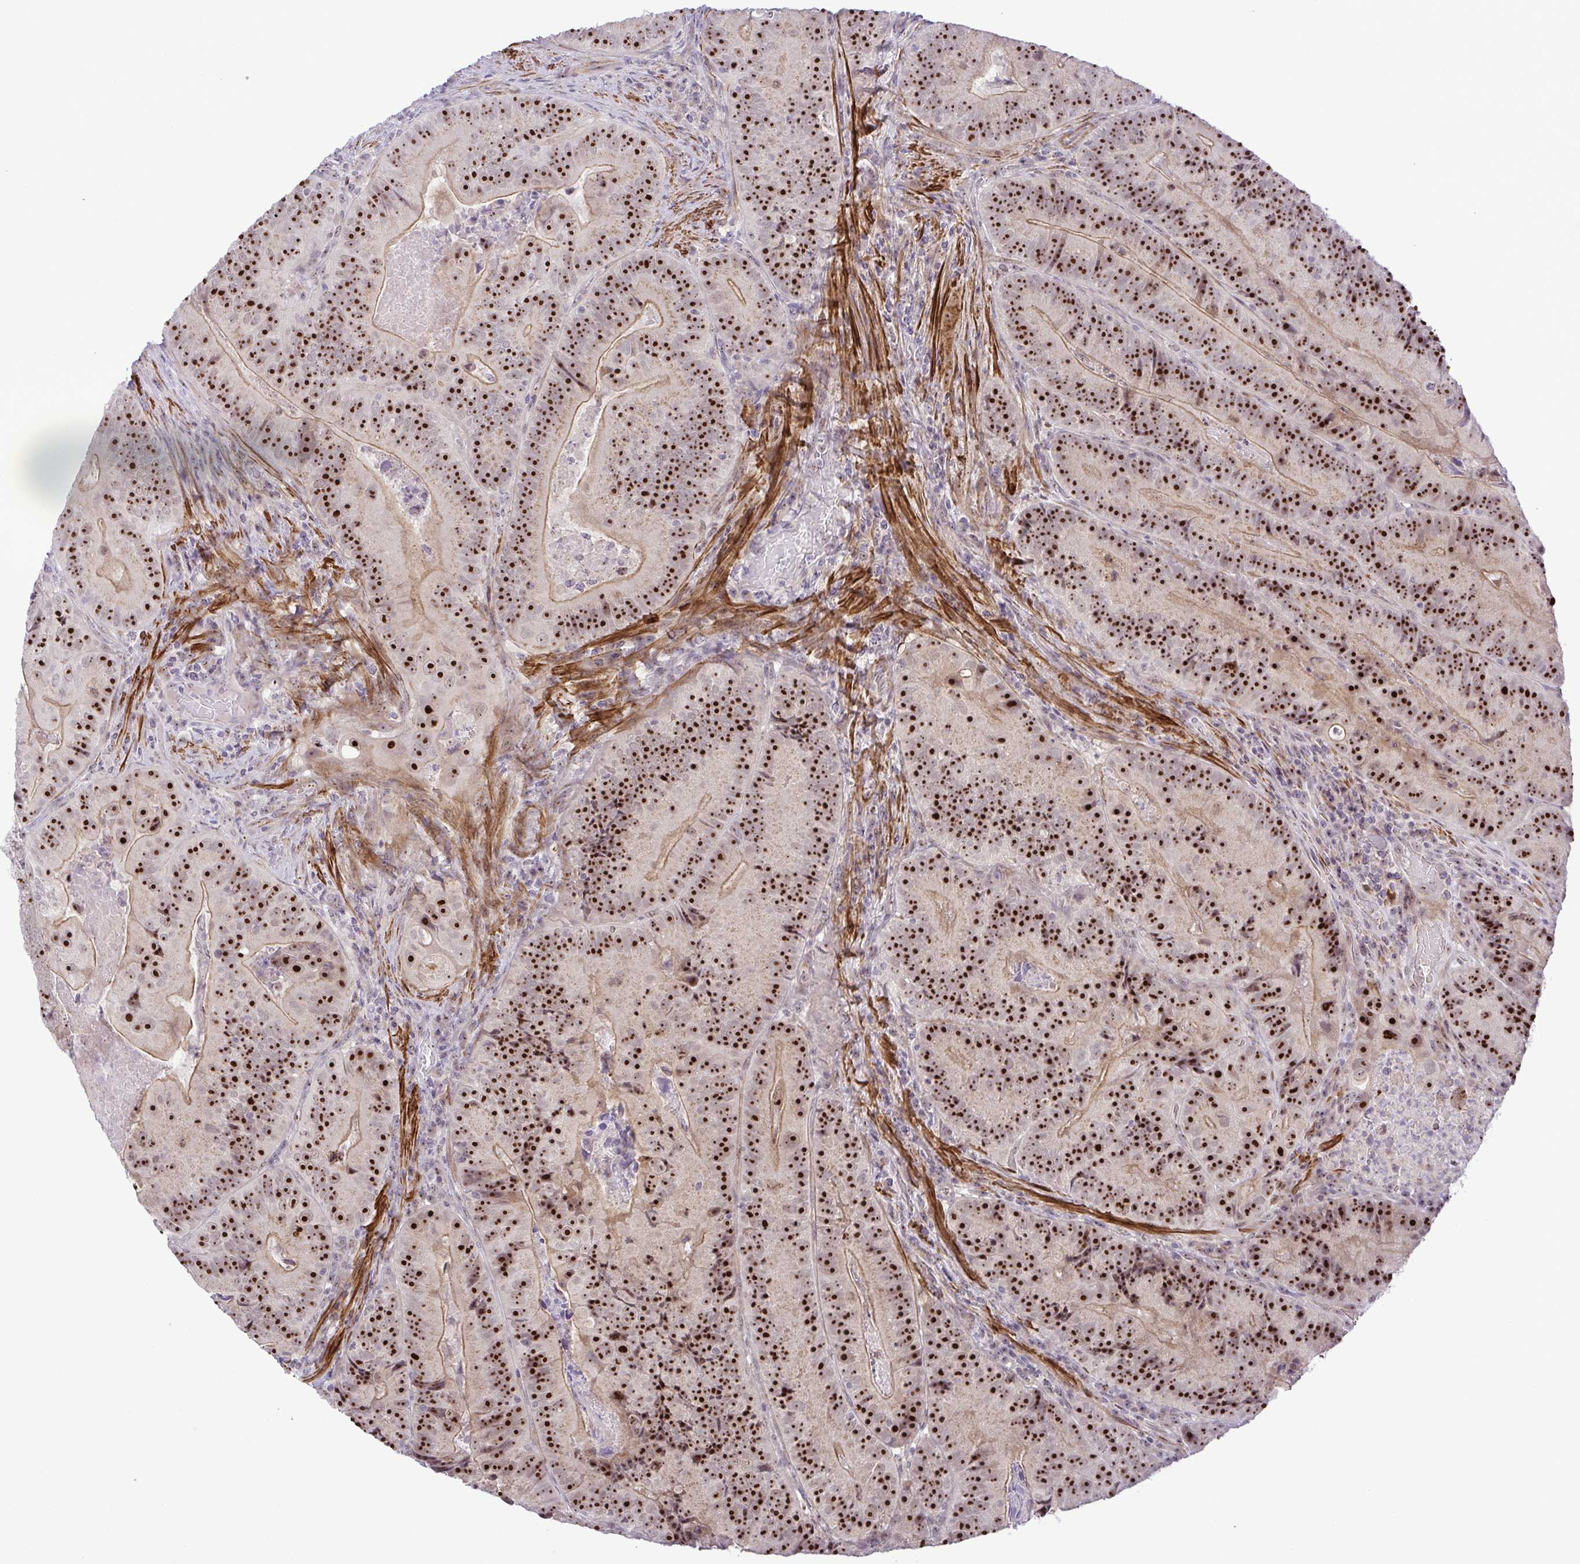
{"staining": {"intensity": "strong", "quantity": ">75%", "location": "nuclear"}, "tissue": "colorectal cancer", "cell_type": "Tumor cells", "image_type": "cancer", "snomed": [{"axis": "morphology", "description": "Adenocarcinoma, NOS"}, {"axis": "topography", "description": "Colon"}], "caption": "The micrograph demonstrates immunohistochemical staining of adenocarcinoma (colorectal). There is strong nuclear staining is present in approximately >75% of tumor cells. Ihc stains the protein of interest in brown and the nuclei are stained blue.", "gene": "RSL24D1", "patient": {"sex": "female", "age": 86}}